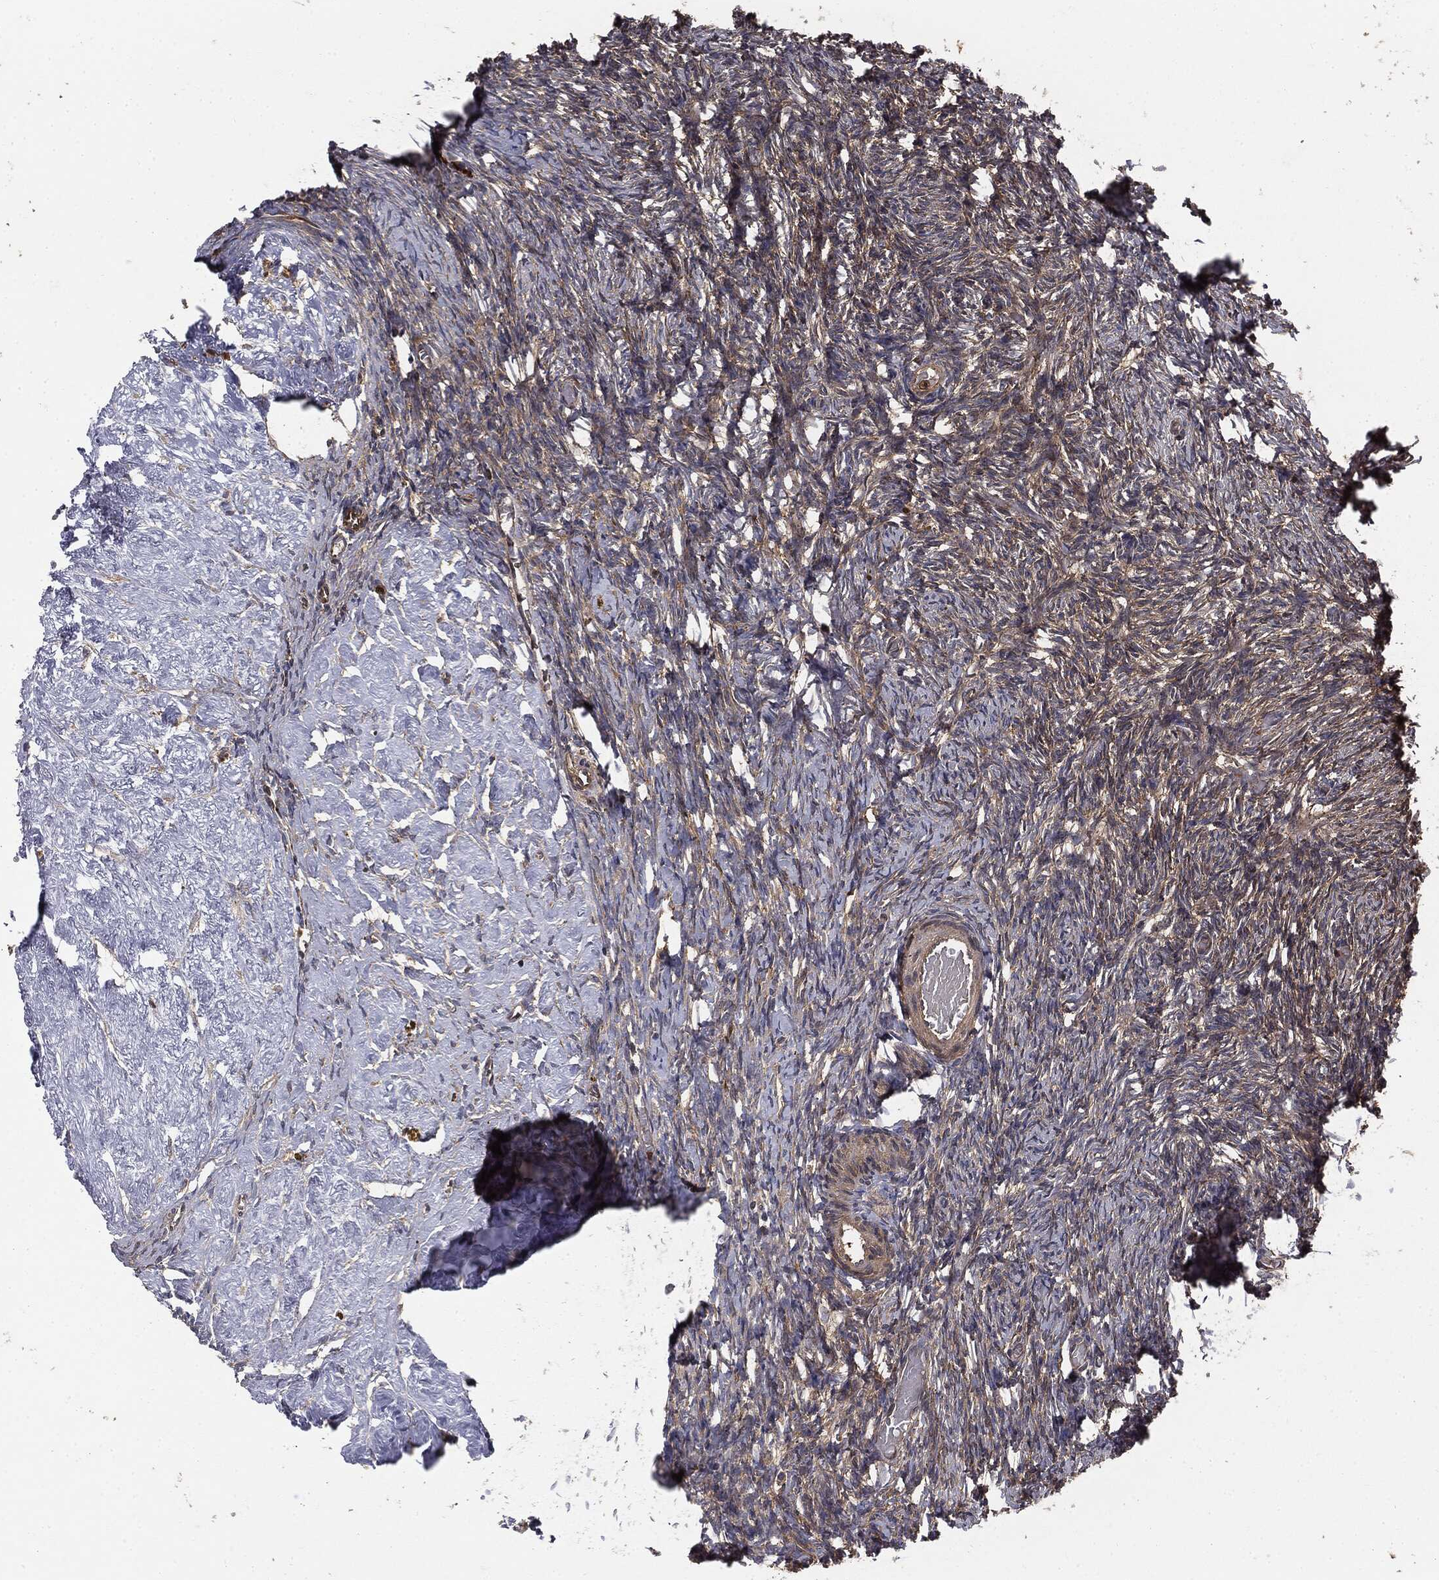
{"staining": {"intensity": "moderate", "quantity": ">75%", "location": "cytoplasmic/membranous"}, "tissue": "ovary", "cell_type": "Follicle cells", "image_type": "normal", "snomed": [{"axis": "morphology", "description": "Normal tissue, NOS"}, {"axis": "topography", "description": "Ovary"}], "caption": "Immunohistochemical staining of benign human ovary displays moderate cytoplasmic/membranous protein staining in about >75% of follicle cells. (DAB (3,3'-diaminobenzidine) = brown stain, brightfield microscopy at high magnification).", "gene": "GNB5", "patient": {"sex": "female", "age": 39}}